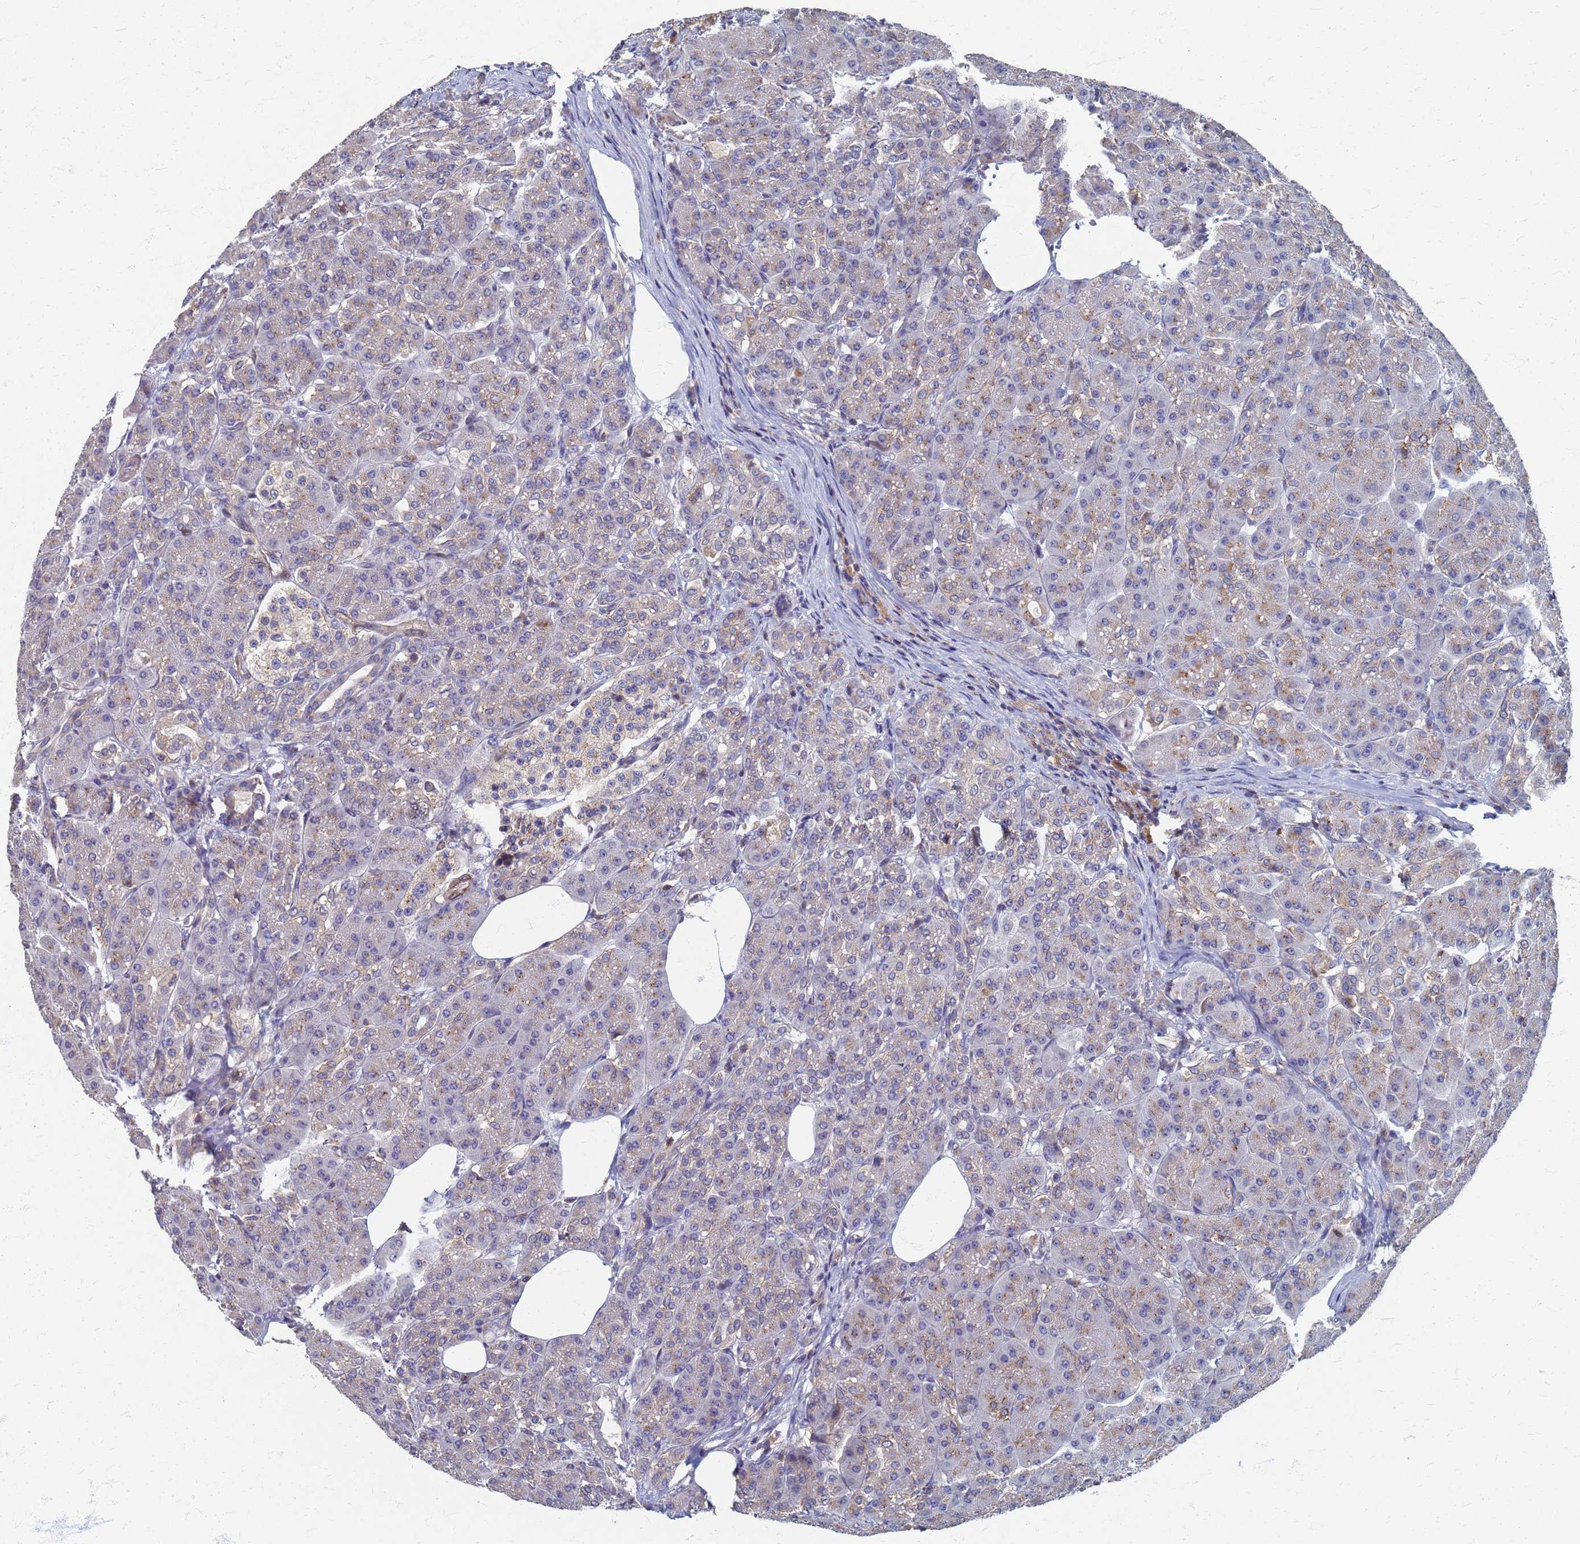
{"staining": {"intensity": "moderate", "quantity": "25%-75%", "location": "cytoplasmic/membranous"}, "tissue": "pancreas", "cell_type": "Exocrine glandular cells", "image_type": "normal", "snomed": [{"axis": "morphology", "description": "Normal tissue, NOS"}, {"axis": "topography", "description": "Pancreas"}], "caption": "Pancreas was stained to show a protein in brown. There is medium levels of moderate cytoplasmic/membranous positivity in approximately 25%-75% of exocrine glandular cells.", "gene": "KRCC1", "patient": {"sex": "male", "age": 63}}